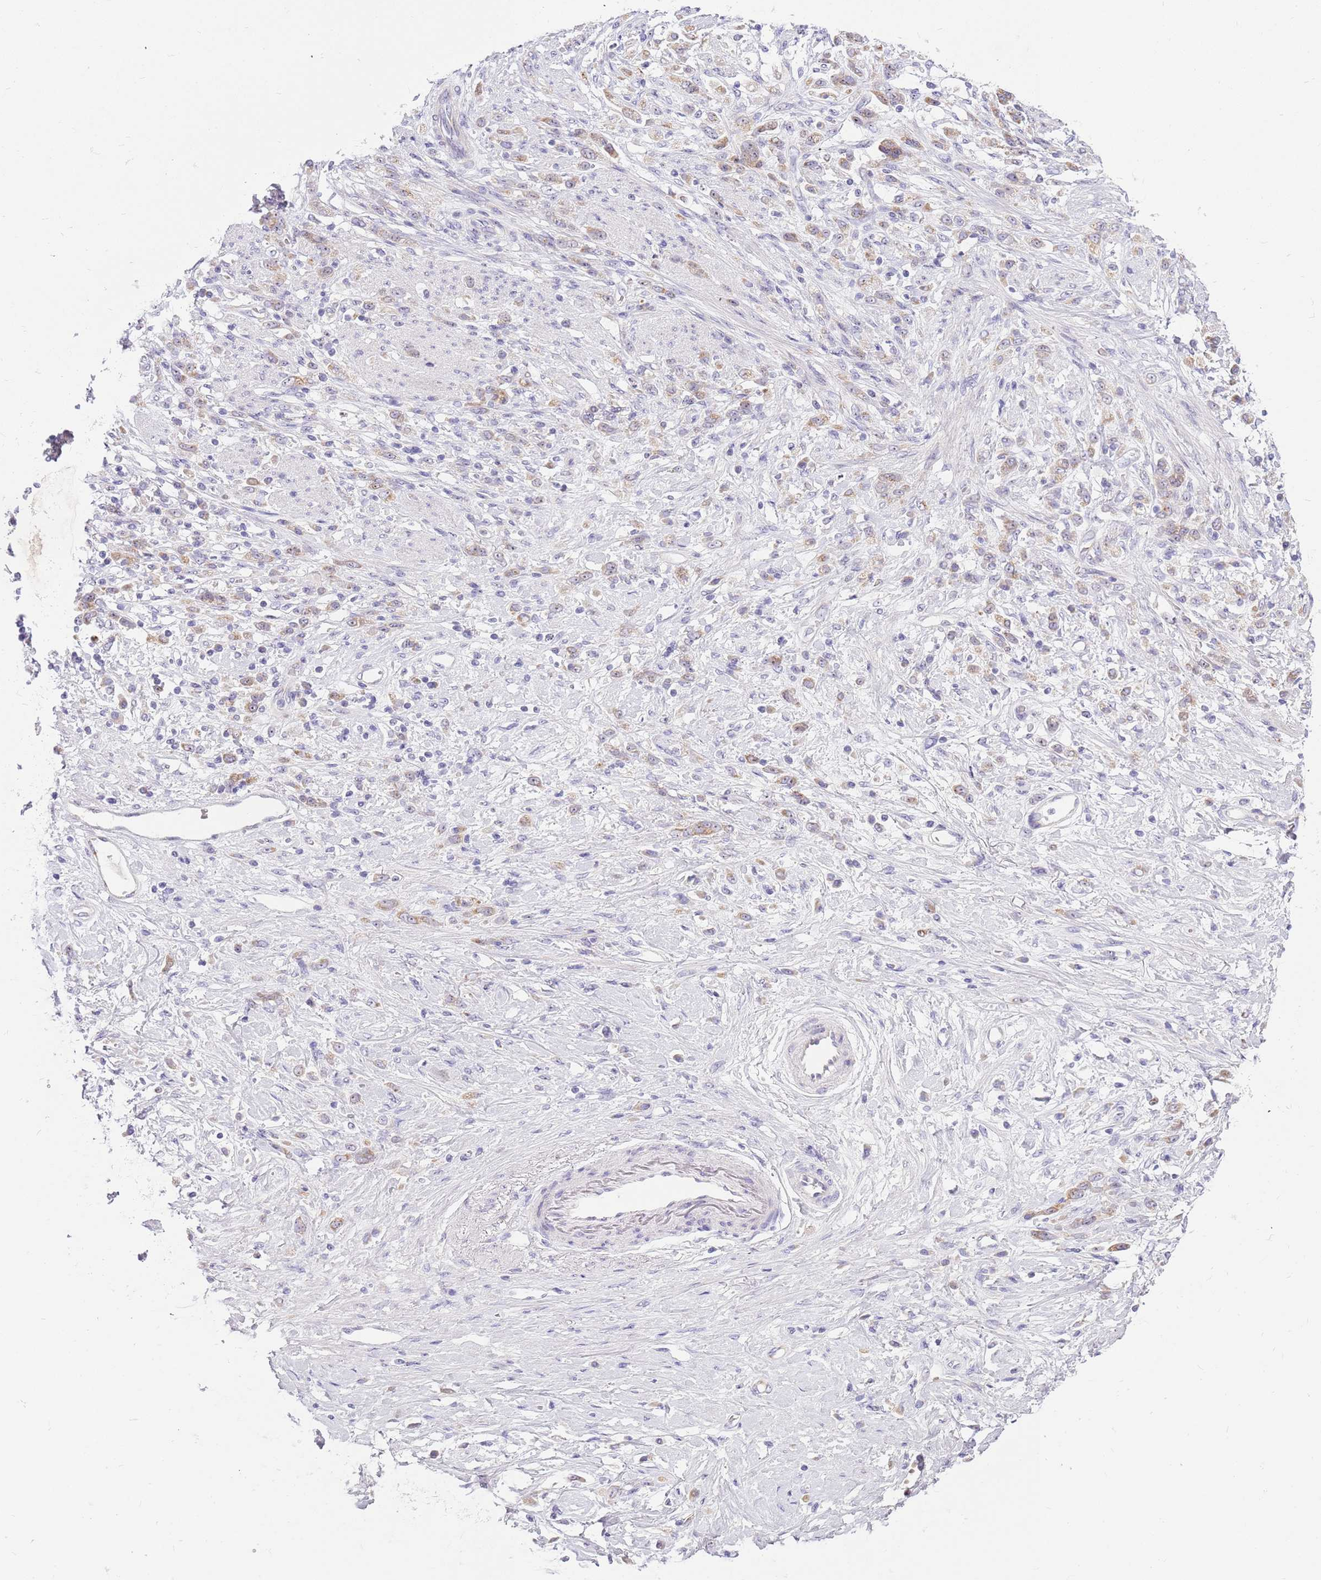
{"staining": {"intensity": "weak", "quantity": ">75%", "location": "cytoplasmic/membranous"}, "tissue": "stomach cancer", "cell_type": "Tumor cells", "image_type": "cancer", "snomed": [{"axis": "morphology", "description": "Adenocarcinoma, NOS"}, {"axis": "topography", "description": "Stomach"}], "caption": "Brown immunohistochemical staining in stomach adenocarcinoma reveals weak cytoplasmic/membranous positivity in approximately >75% of tumor cells.", "gene": "DNAJA3", "patient": {"sex": "female", "age": 60}}